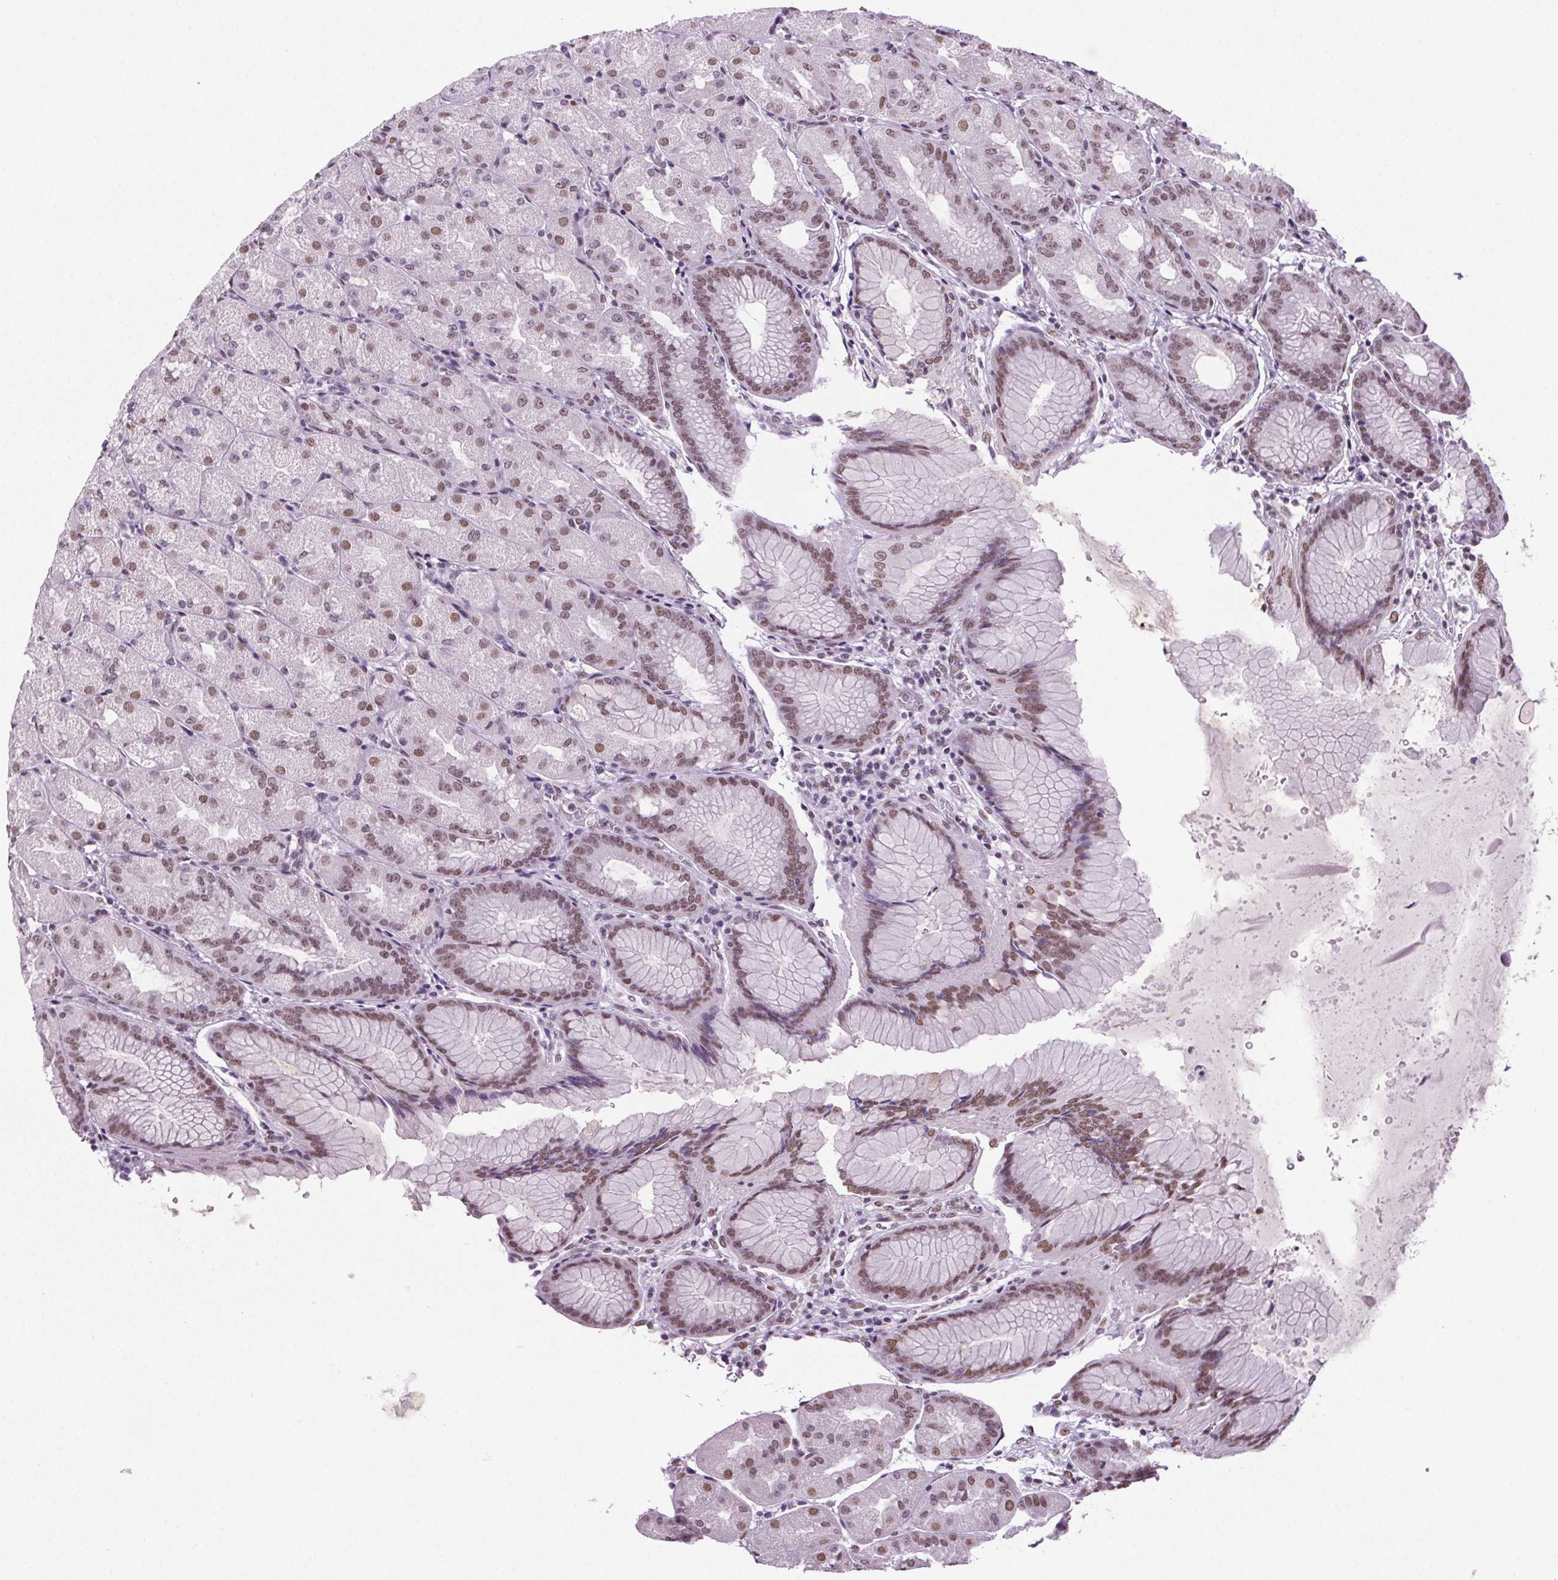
{"staining": {"intensity": "moderate", "quantity": "25%-75%", "location": "nuclear"}, "tissue": "stomach", "cell_type": "Glandular cells", "image_type": "normal", "snomed": [{"axis": "morphology", "description": "Normal tissue, NOS"}, {"axis": "topography", "description": "Stomach, upper"}, {"axis": "topography", "description": "Stomach"}], "caption": "Benign stomach shows moderate nuclear staining in about 25%-75% of glandular cells, visualized by immunohistochemistry. The staining is performed using DAB brown chromogen to label protein expression. The nuclei are counter-stained blue using hematoxylin.", "gene": "GP6", "patient": {"sex": "male", "age": 48}}